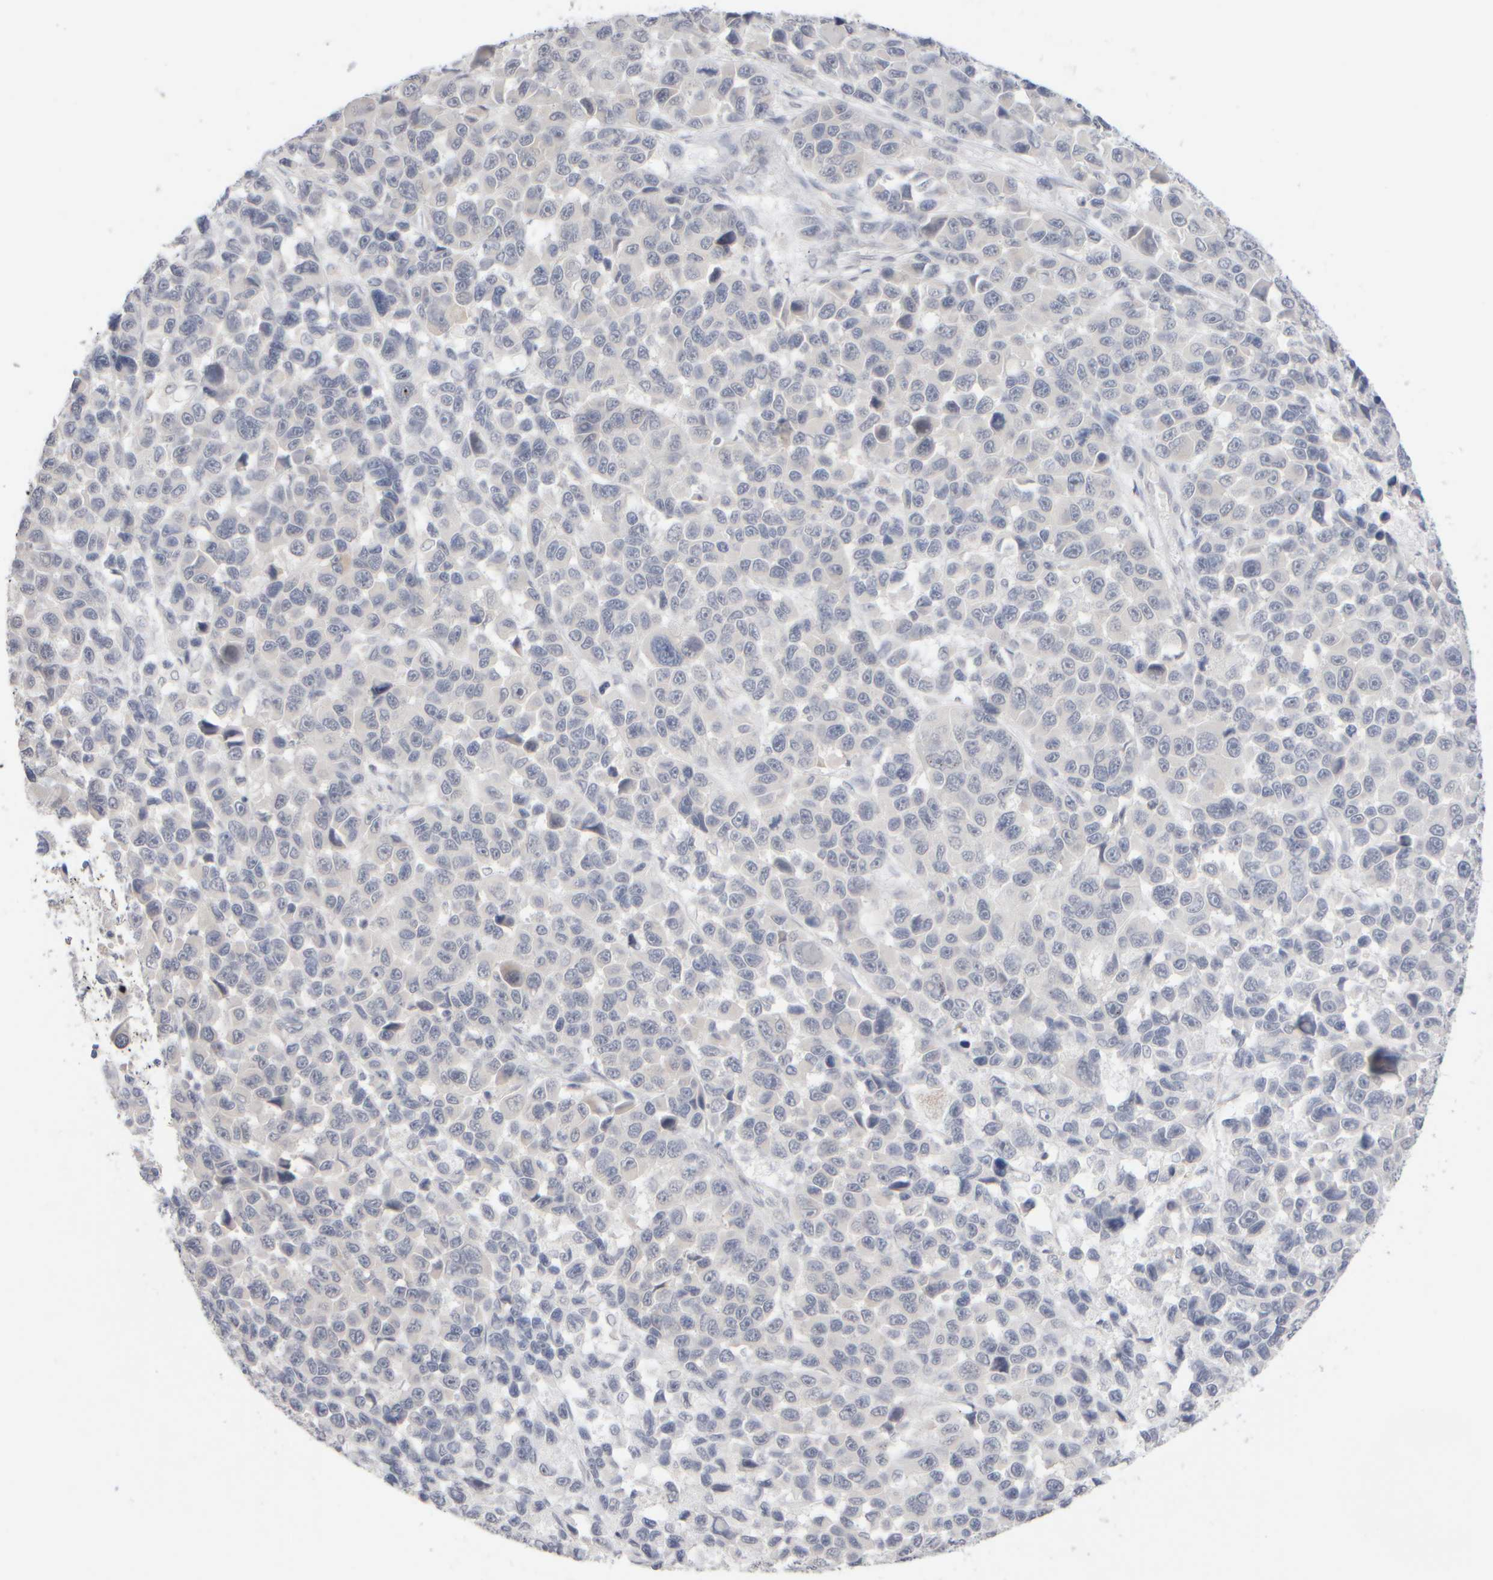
{"staining": {"intensity": "negative", "quantity": "none", "location": "none"}, "tissue": "melanoma", "cell_type": "Tumor cells", "image_type": "cancer", "snomed": [{"axis": "morphology", "description": "Malignant melanoma, NOS"}, {"axis": "topography", "description": "Skin"}], "caption": "Tumor cells show no significant protein positivity in malignant melanoma.", "gene": "ZNF112", "patient": {"sex": "male", "age": 53}}